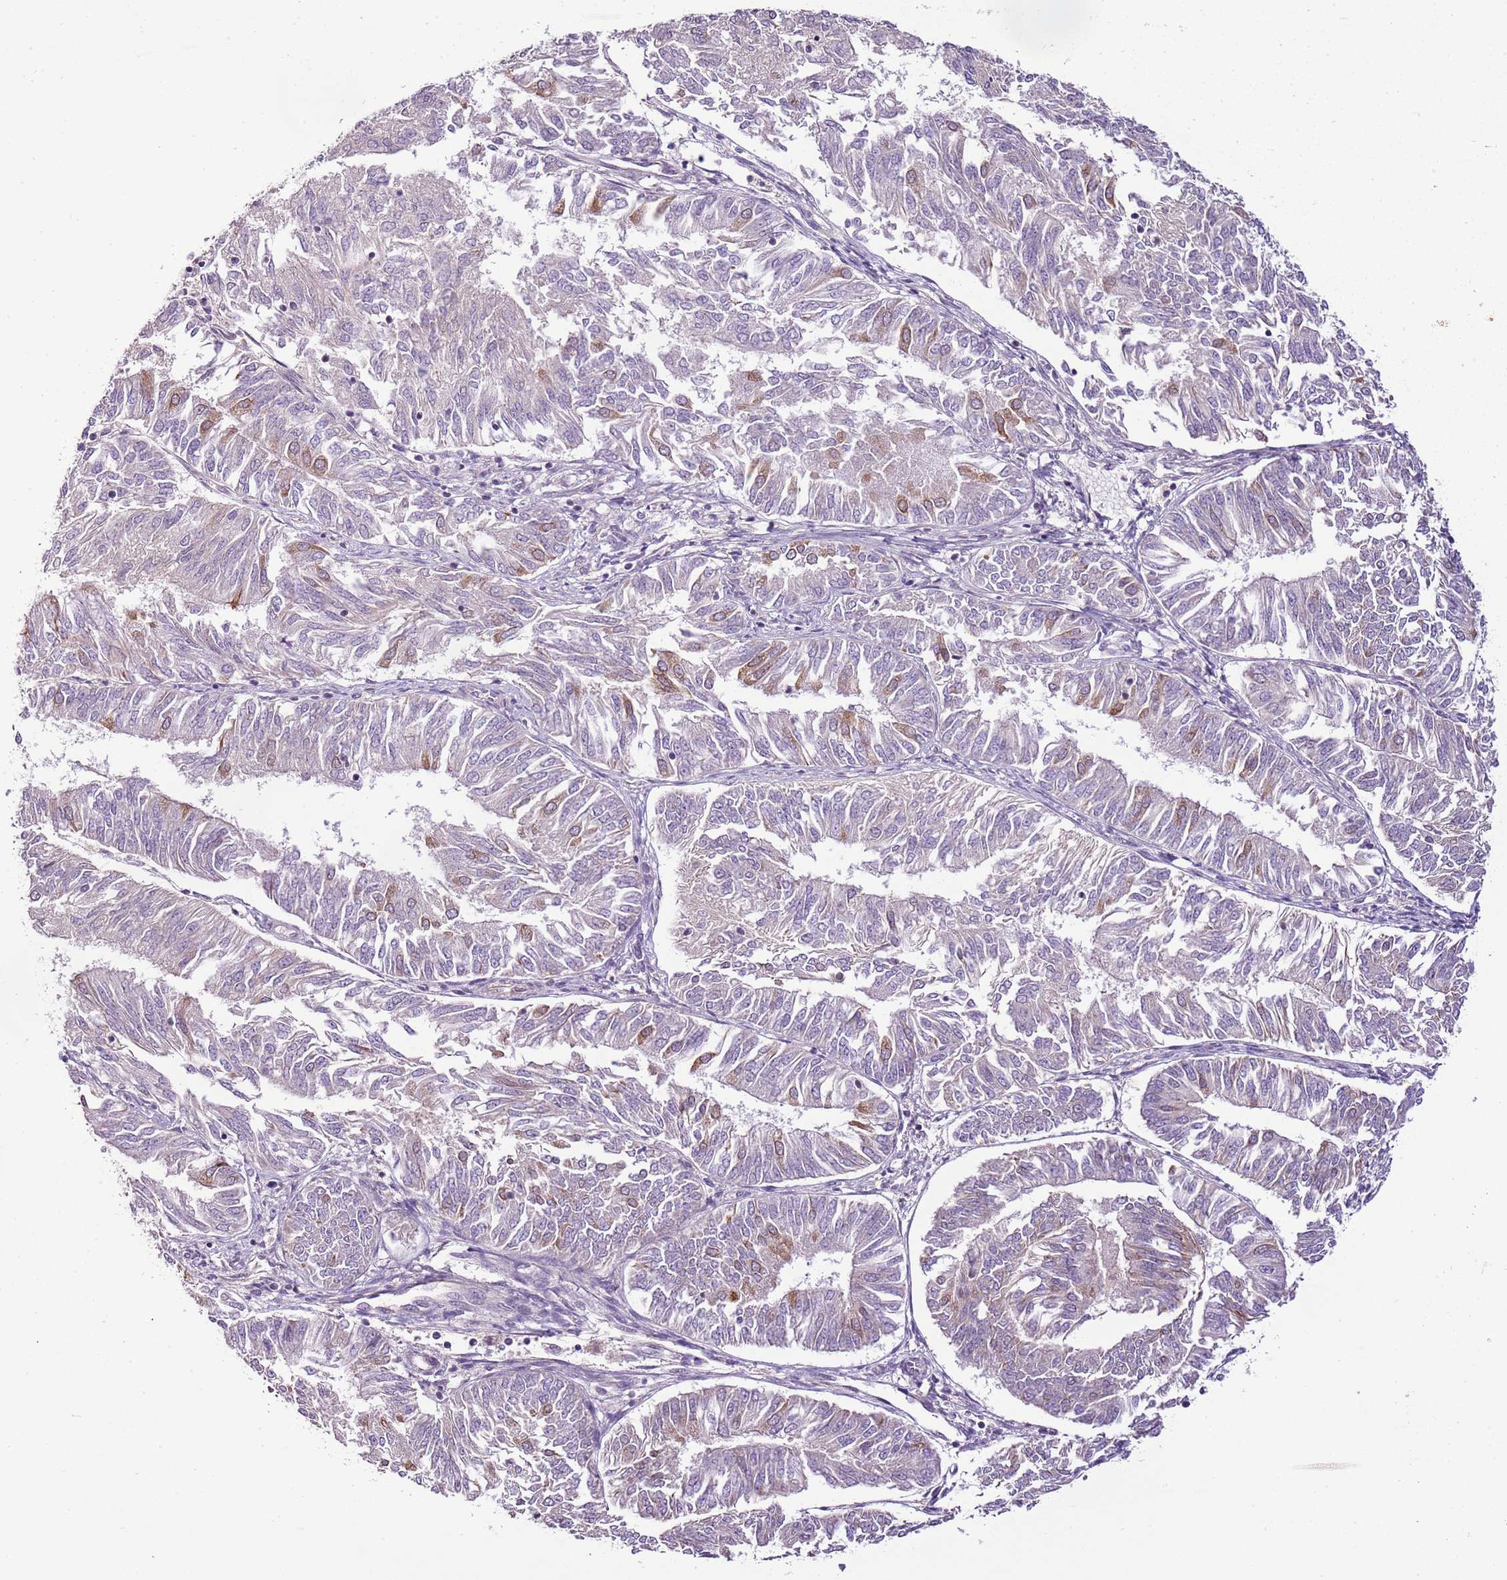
{"staining": {"intensity": "moderate", "quantity": "<25%", "location": "cytoplasmic/membranous"}, "tissue": "endometrial cancer", "cell_type": "Tumor cells", "image_type": "cancer", "snomed": [{"axis": "morphology", "description": "Adenocarcinoma, NOS"}, {"axis": "topography", "description": "Endometrium"}], "caption": "Endometrial adenocarcinoma stained for a protein displays moderate cytoplasmic/membranous positivity in tumor cells.", "gene": "CMKLR1", "patient": {"sex": "female", "age": 58}}